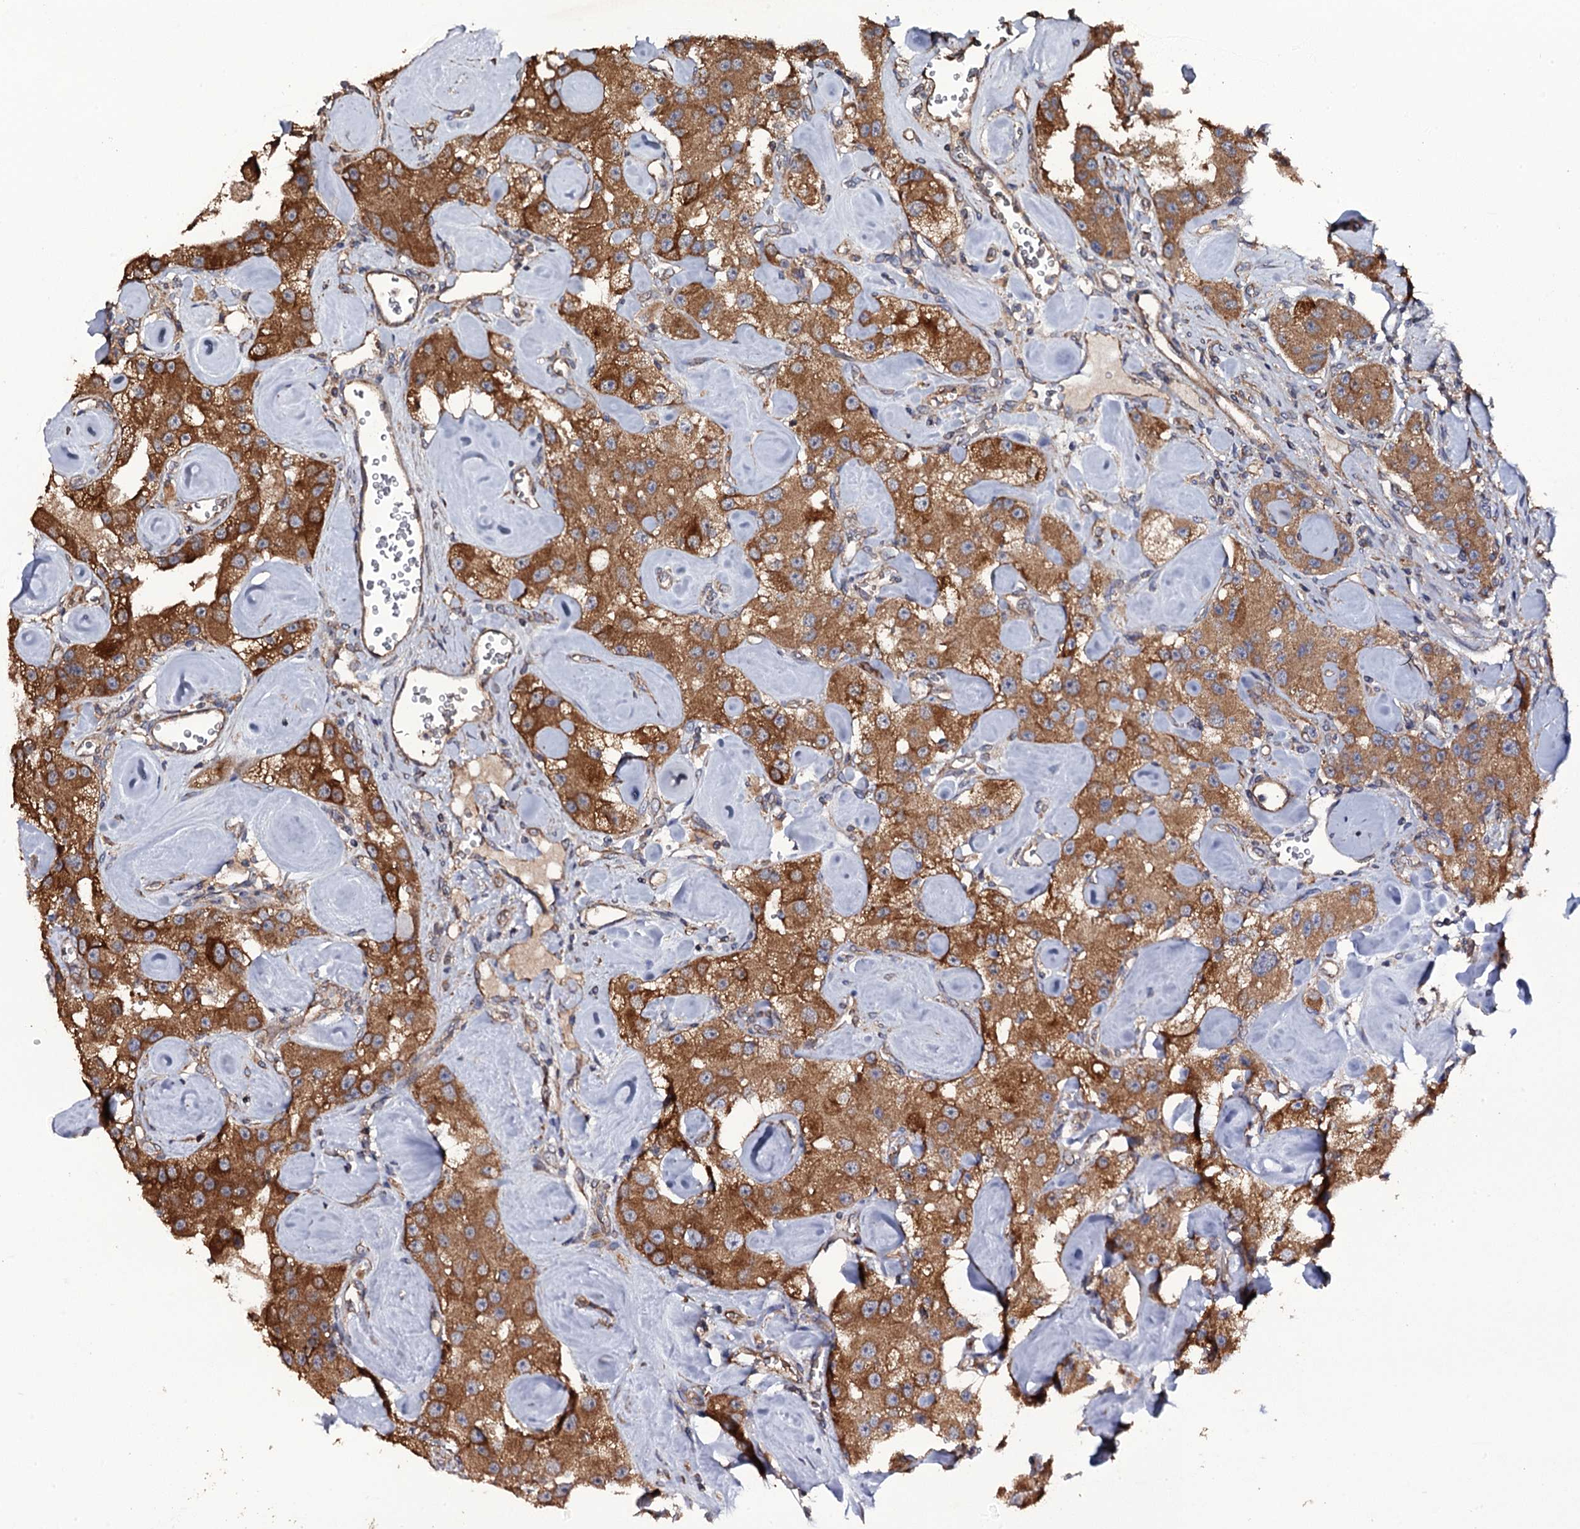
{"staining": {"intensity": "strong", "quantity": ">75%", "location": "cytoplasmic/membranous"}, "tissue": "carcinoid", "cell_type": "Tumor cells", "image_type": "cancer", "snomed": [{"axis": "morphology", "description": "Carcinoid, malignant, NOS"}, {"axis": "topography", "description": "Pancreas"}], "caption": "Carcinoid stained with IHC reveals strong cytoplasmic/membranous expression in about >75% of tumor cells.", "gene": "TTC23", "patient": {"sex": "male", "age": 41}}